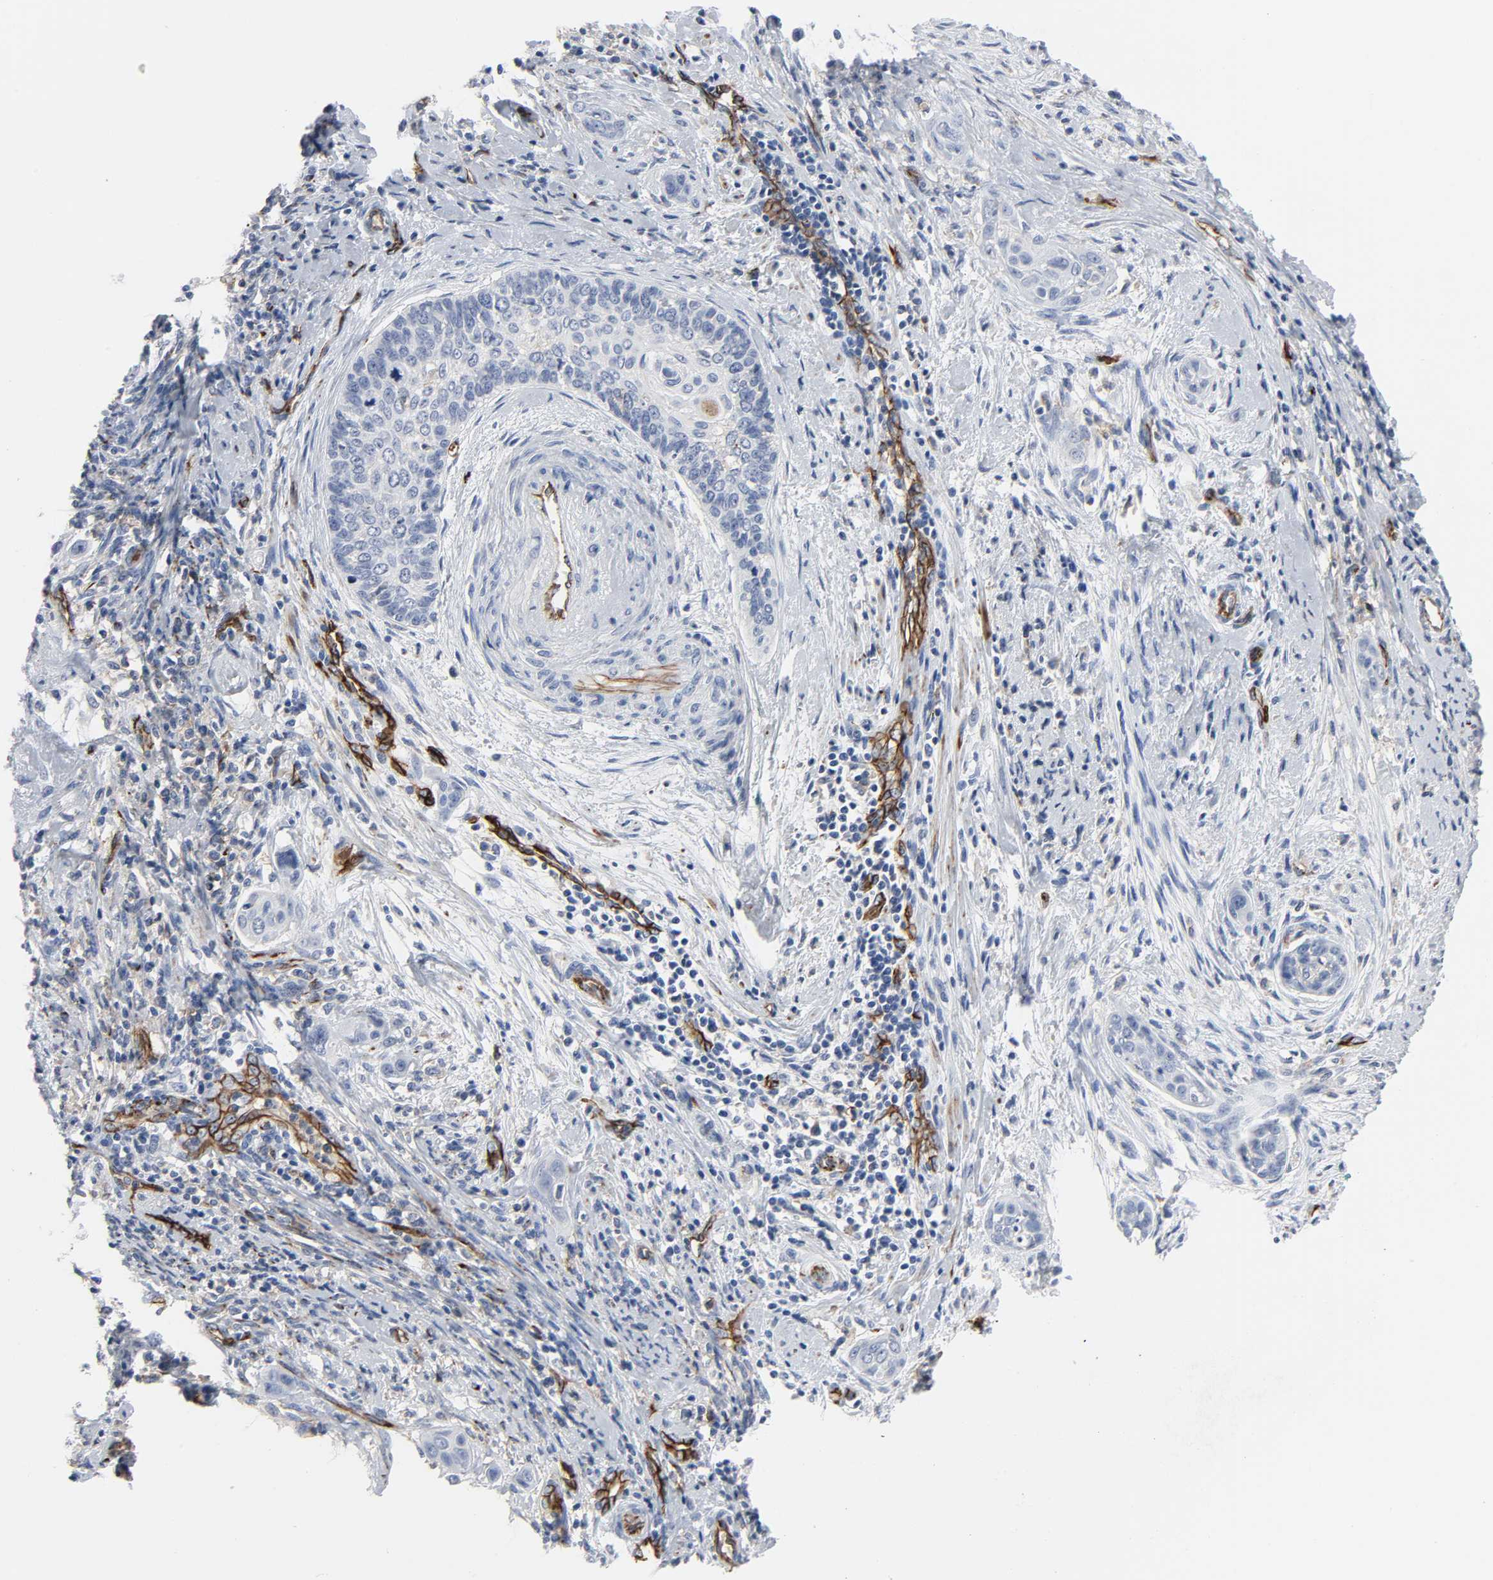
{"staining": {"intensity": "negative", "quantity": "none", "location": "none"}, "tissue": "cervical cancer", "cell_type": "Tumor cells", "image_type": "cancer", "snomed": [{"axis": "morphology", "description": "Squamous cell carcinoma, NOS"}, {"axis": "topography", "description": "Cervix"}], "caption": "A histopathology image of human squamous cell carcinoma (cervical) is negative for staining in tumor cells.", "gene": "PECAM1", "patient": {"sex": "female", "age": 33}}